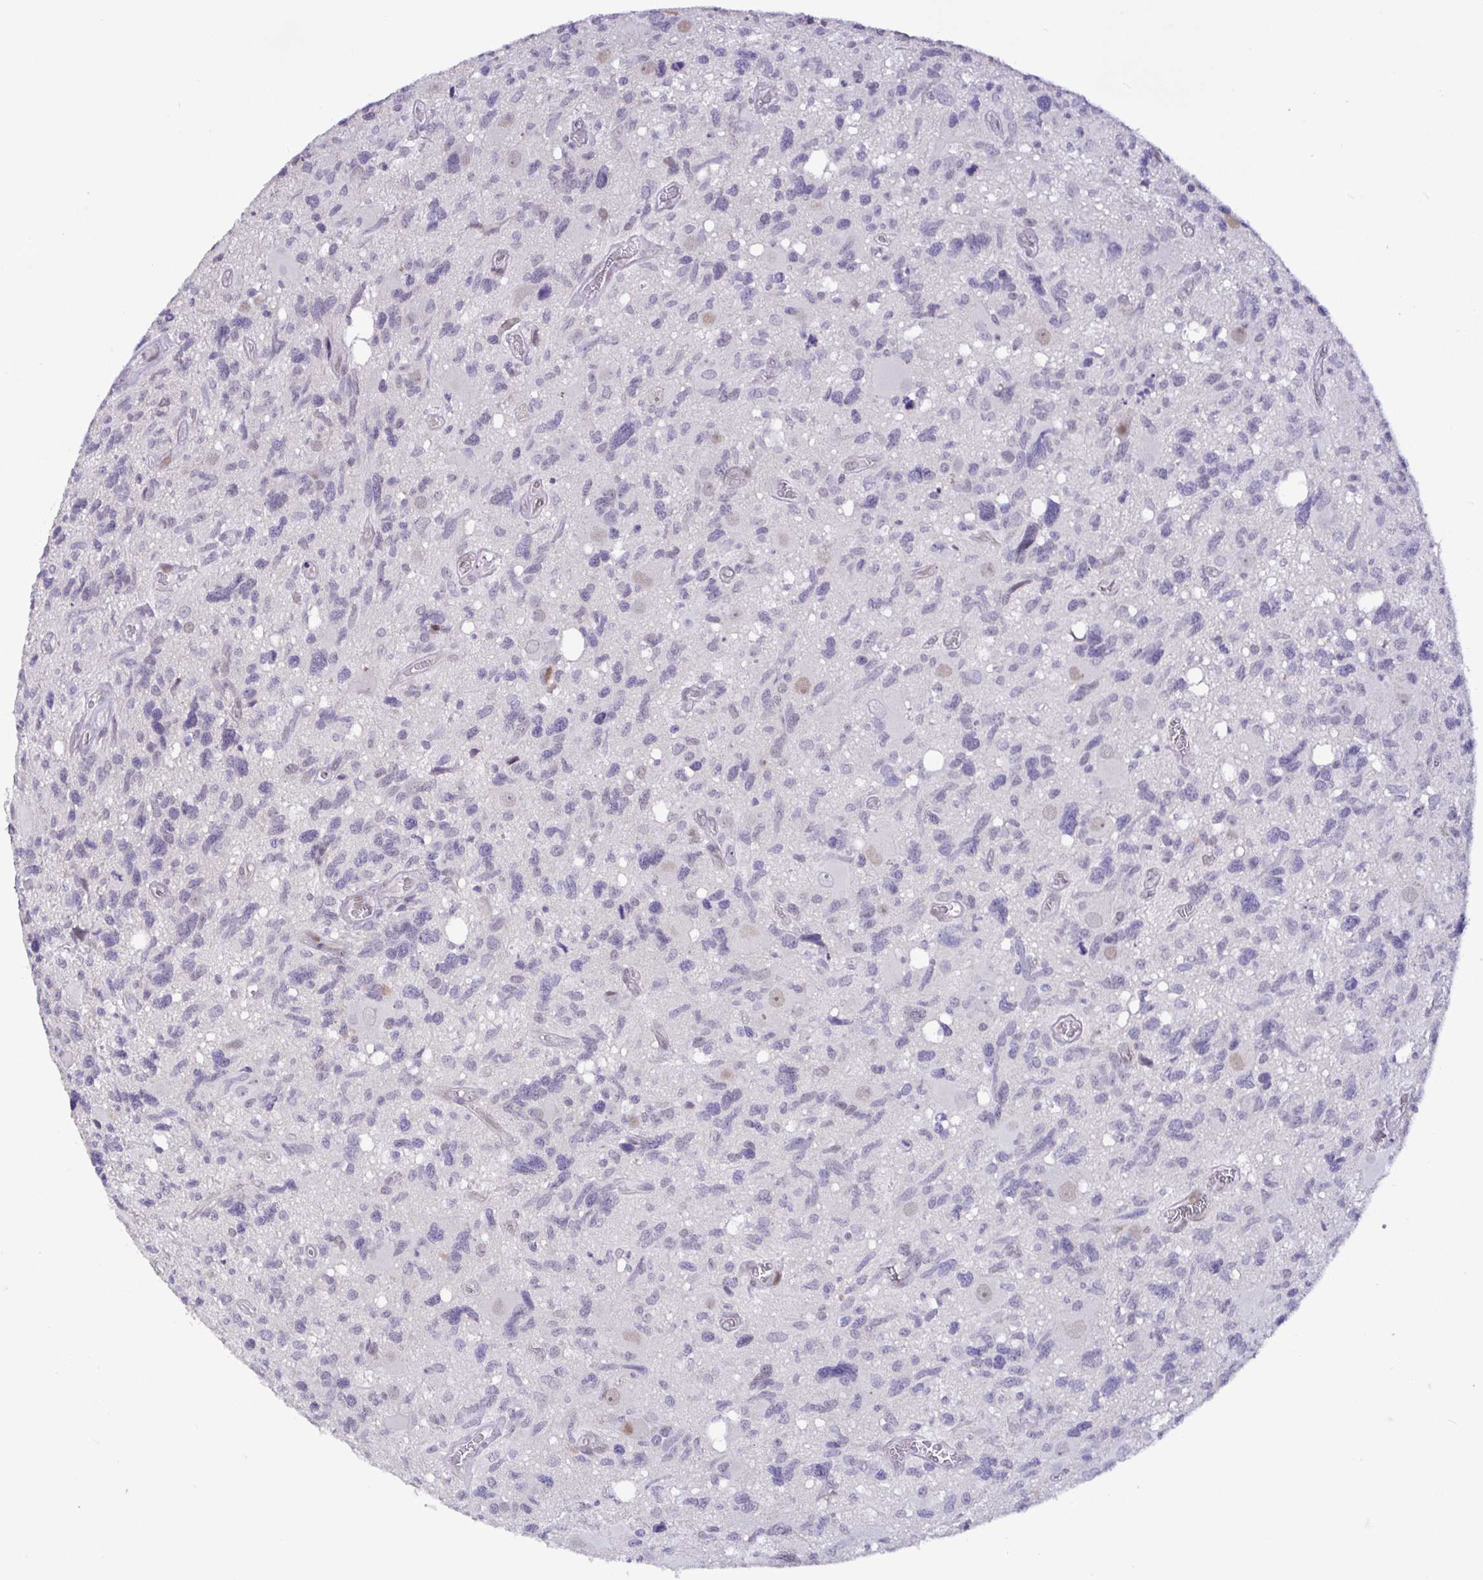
{"staining": {"intensity": "negative", "quantity": "none", "location": "none"}, "tissue": "glioma", "cell_type": "Tumor cells", "image_type": "cancer", "snomed": [{"axis": "morphology", "description": "Glioma, malignant, High grade"}, {"axis": "topography", "description": "Brain"}], "caption": "The histopathology image reveals no staining of tumor cells in glioma.", "gene": "NUP188", "patient": {"sex": "male", "age": 49}}